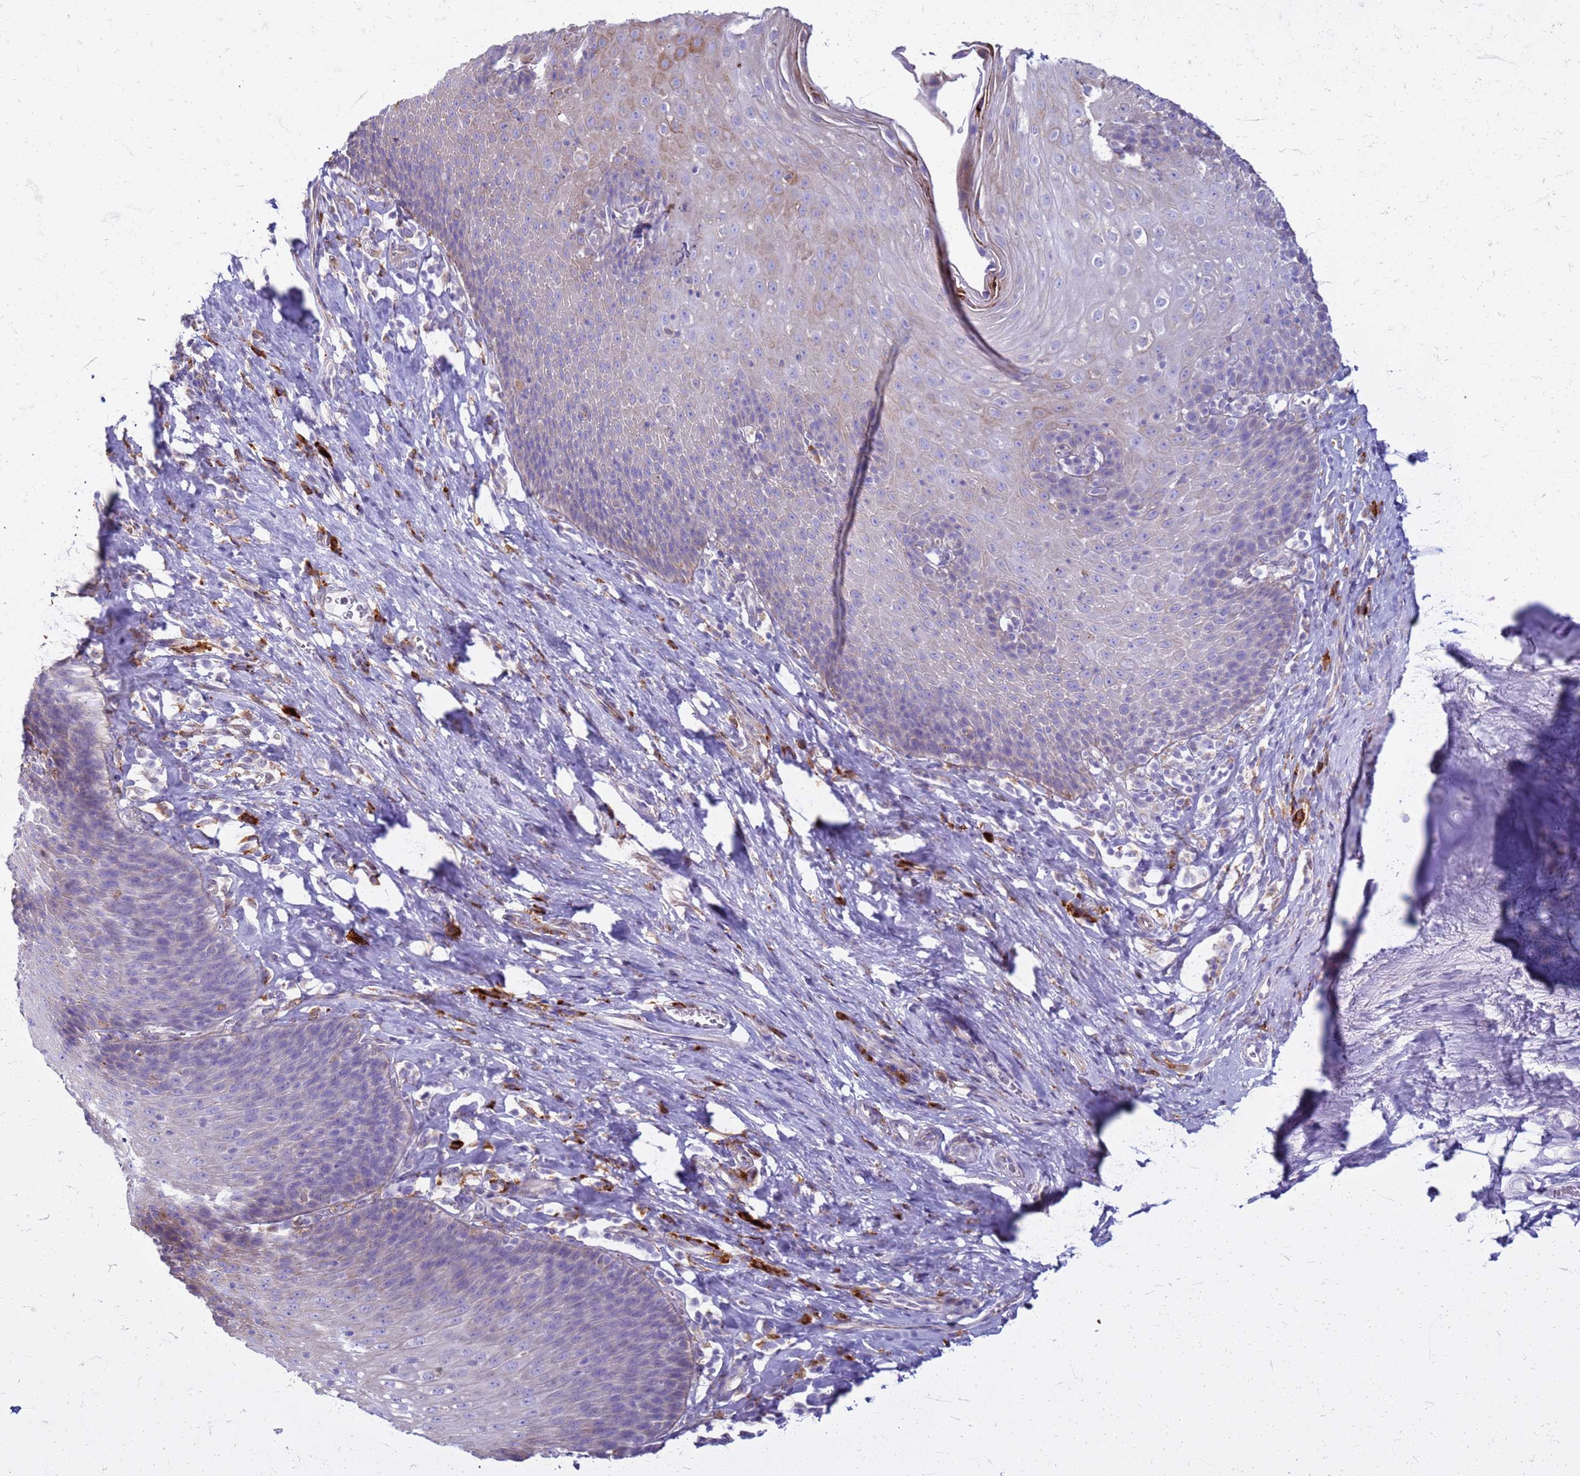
{"staining": {"intensity": "weak", "quantity": "25%-75%", "location": "cytoplasmic/membranous"}, "tissue": "esophagus", "cell_type": "Squamous epithelial cells", "image_type": "normal", "snomed": [{"axis": "morphology", "description": "Normal tissue, NOS"}, {"axis": "topography", "description": "Esophagus"}], "caption": "High-power microscopy captured an immunohistochemistry photomicrograph of normal esophagus, revealing weak cytoplasmic/membranous expression in about 25%-75% of squamous epithelial cells.", "gene": "PDK3", "patient": {"sex": "female", "age": 61}}